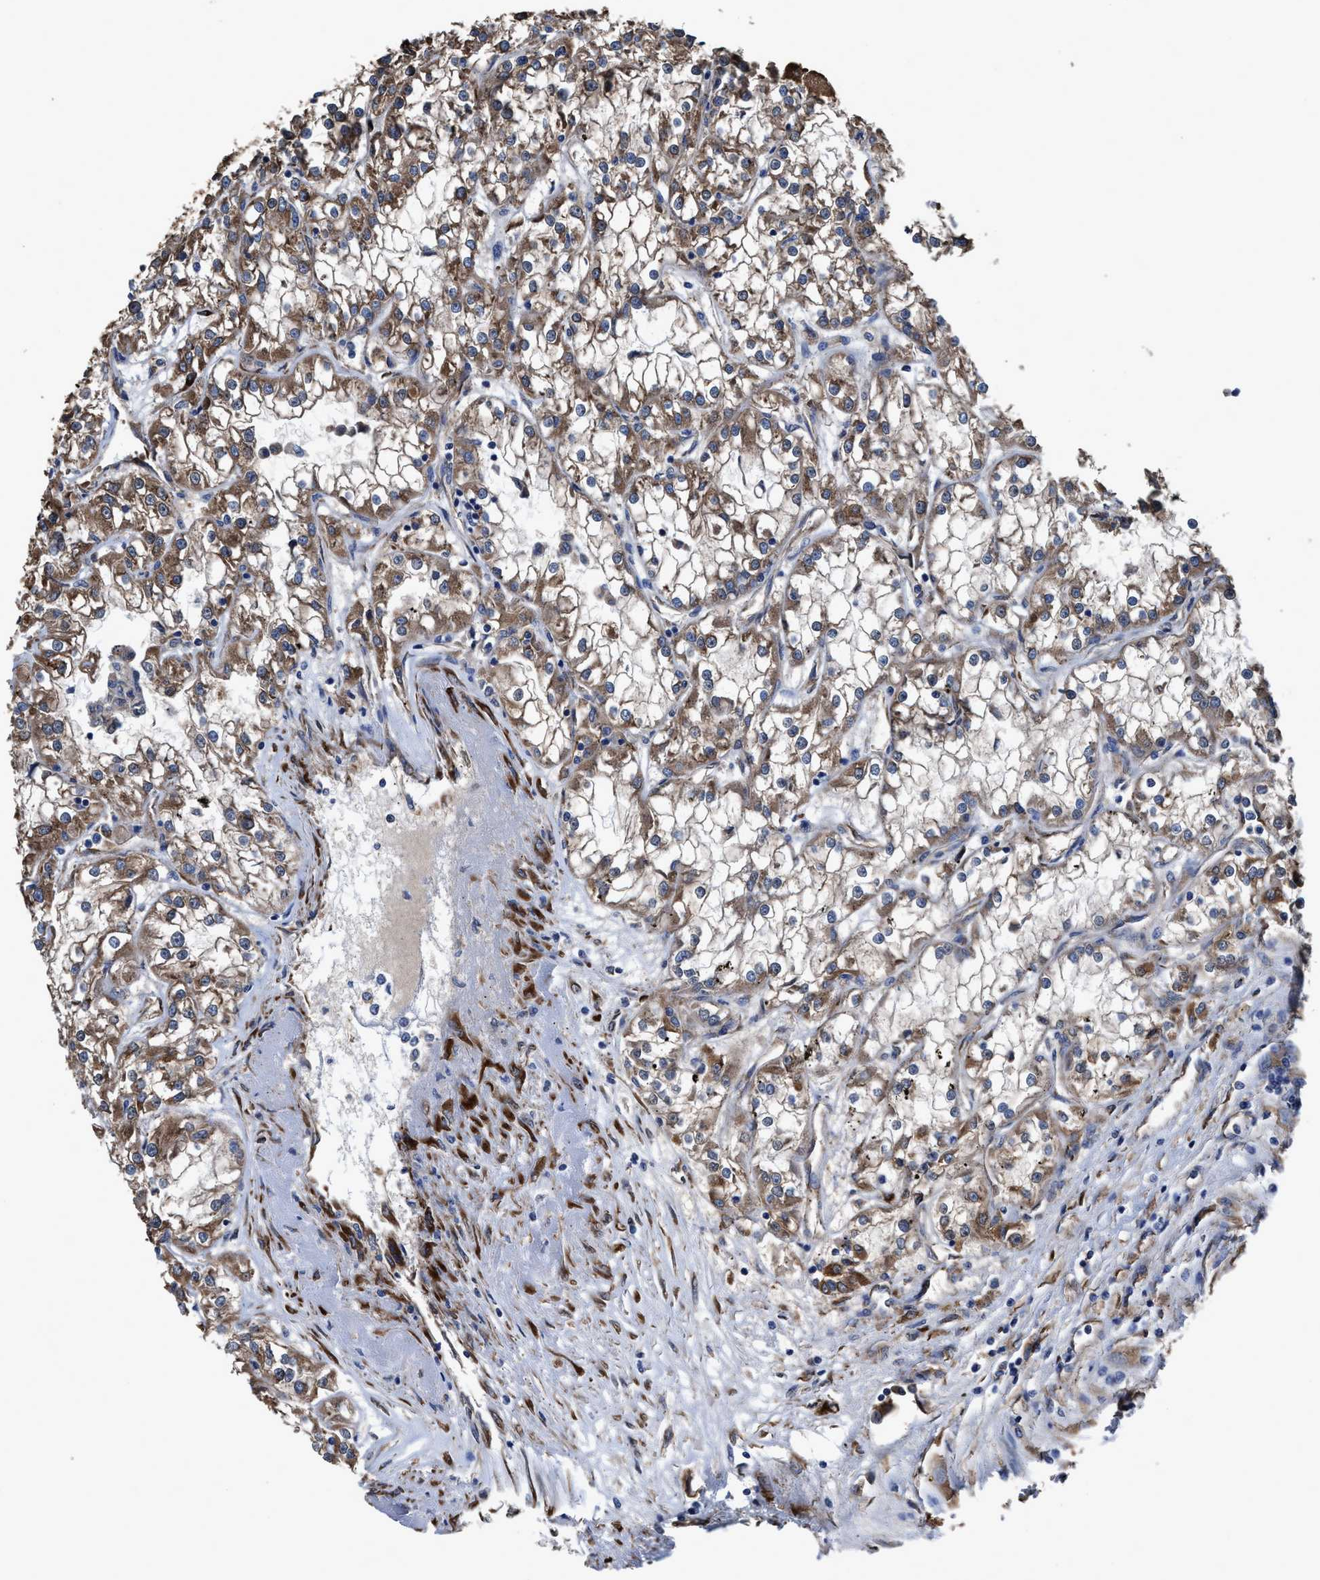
{"staining": {"intensity": "moderate", "quantity": ">75%", "location": "cytoplasmic/membranous"}, "tissue": "renal cancer", "cell_type": "Tumor cells", "image_type": "cancer", "snomed": [{"axis": "morphology", "description": "Adenocarcinoma, NOS"}, {"axis": "topography", "description": "Kidney"}], "caption": "IHC of human adenocarcinoma (renal) reveals medium levels of moderate cytoplasmic/membranous expression in approximately >75% of tumor cells. The staining was performed using DAB, with brown indicating positive protein expression. Nuclei are stained blue with hematoxylin.", "gene": "IDNK", "patient": {"sex": "female", "age": 52}}